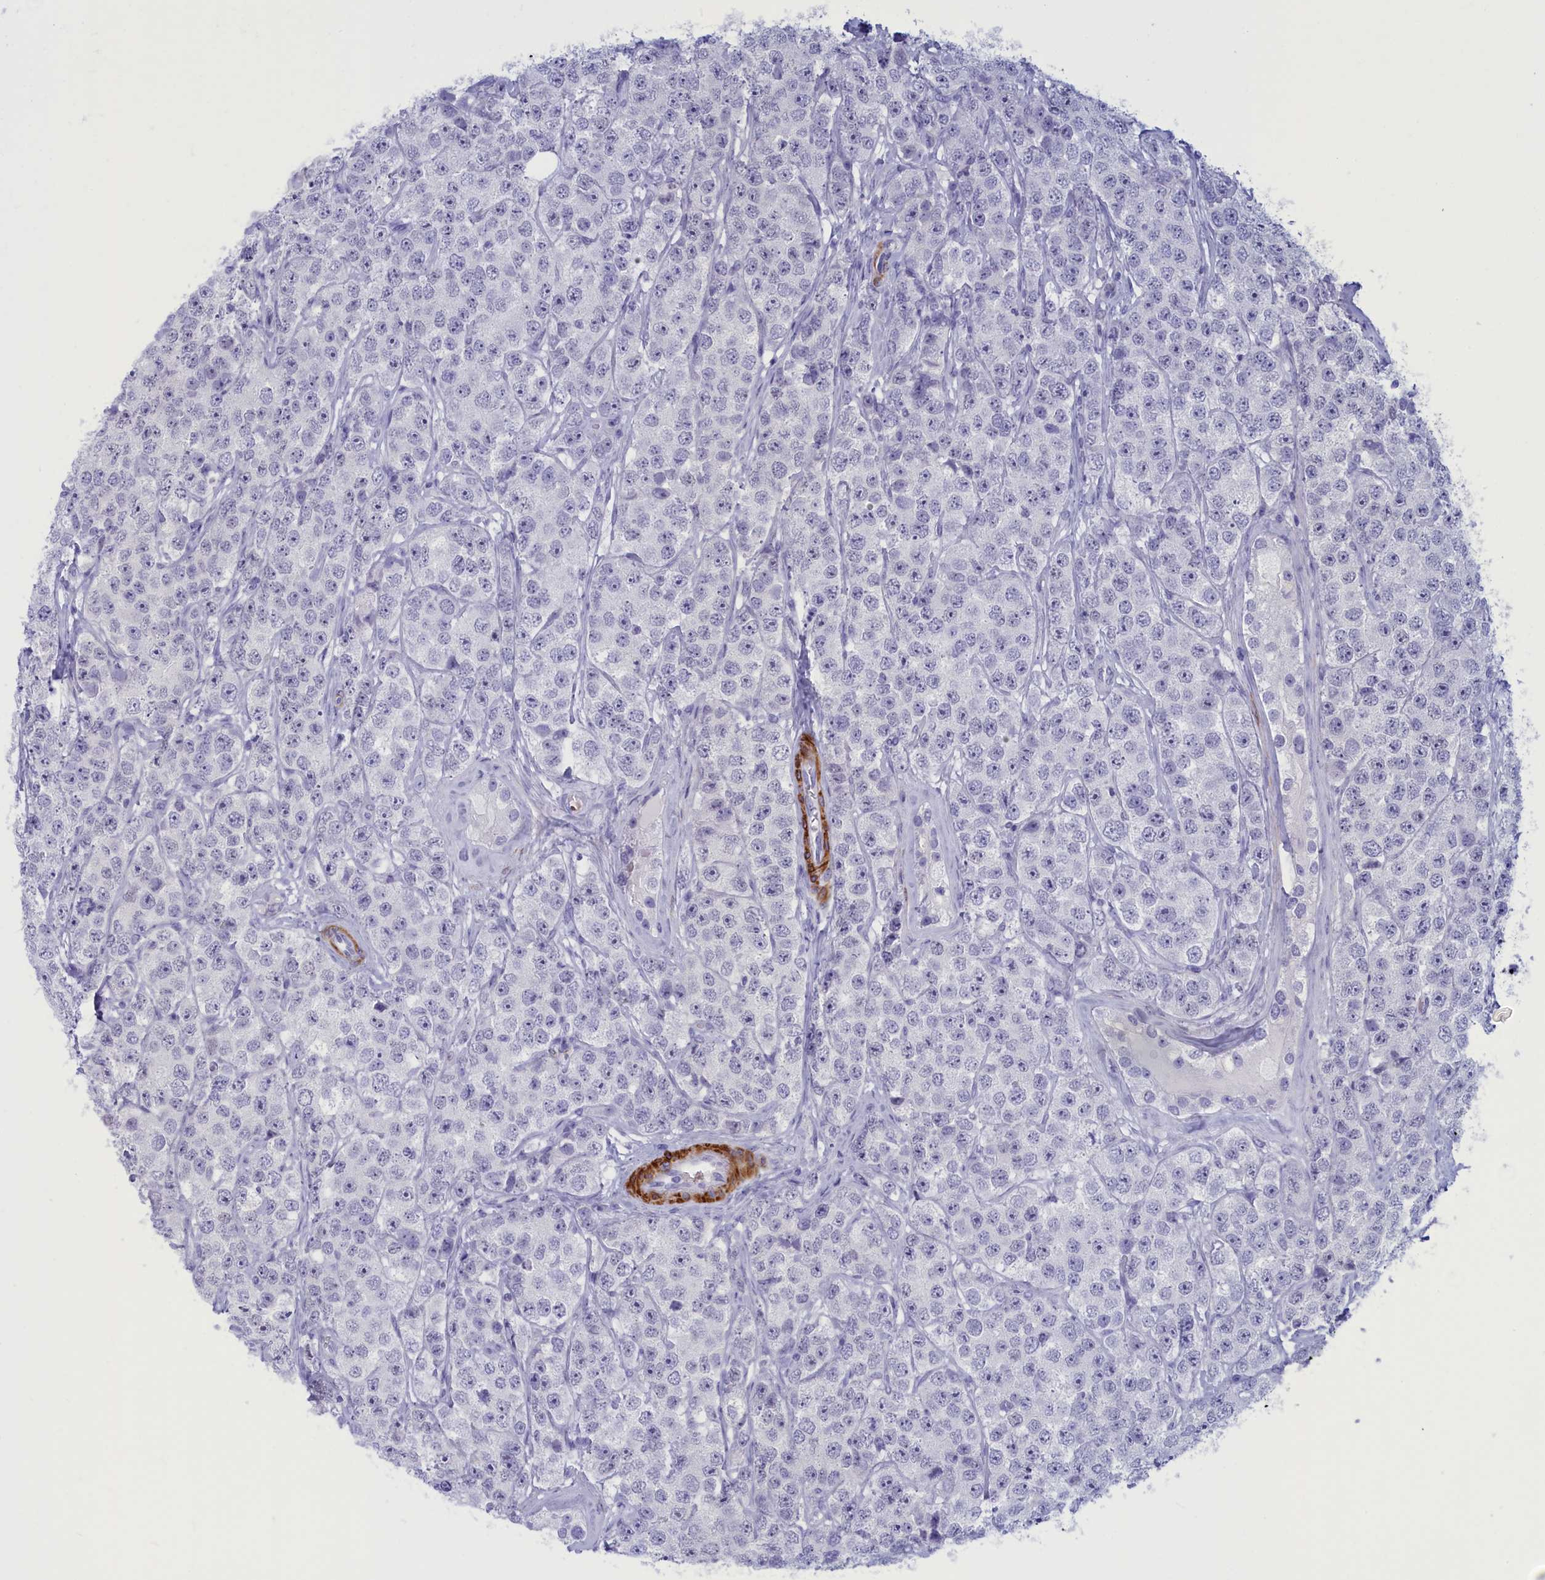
{"staining": {"intensity": "negative", "quantity": "none", "location": "none"}, "tissue": "testis cancer", "cell_type": "Tumor cells", "image_type": "cancer", "snomed": [{"axis": "morphology", "description": "Seminoma, NOS"}, {"axis": "topography", "description": "Testis"}], "caption": "This is an immunohistochemistry photomicrograph of human testis seminoma. There is no expression in tumor cells.", "gene": "GAPDHS", "patient": {"sex": "male", "age": 28}}